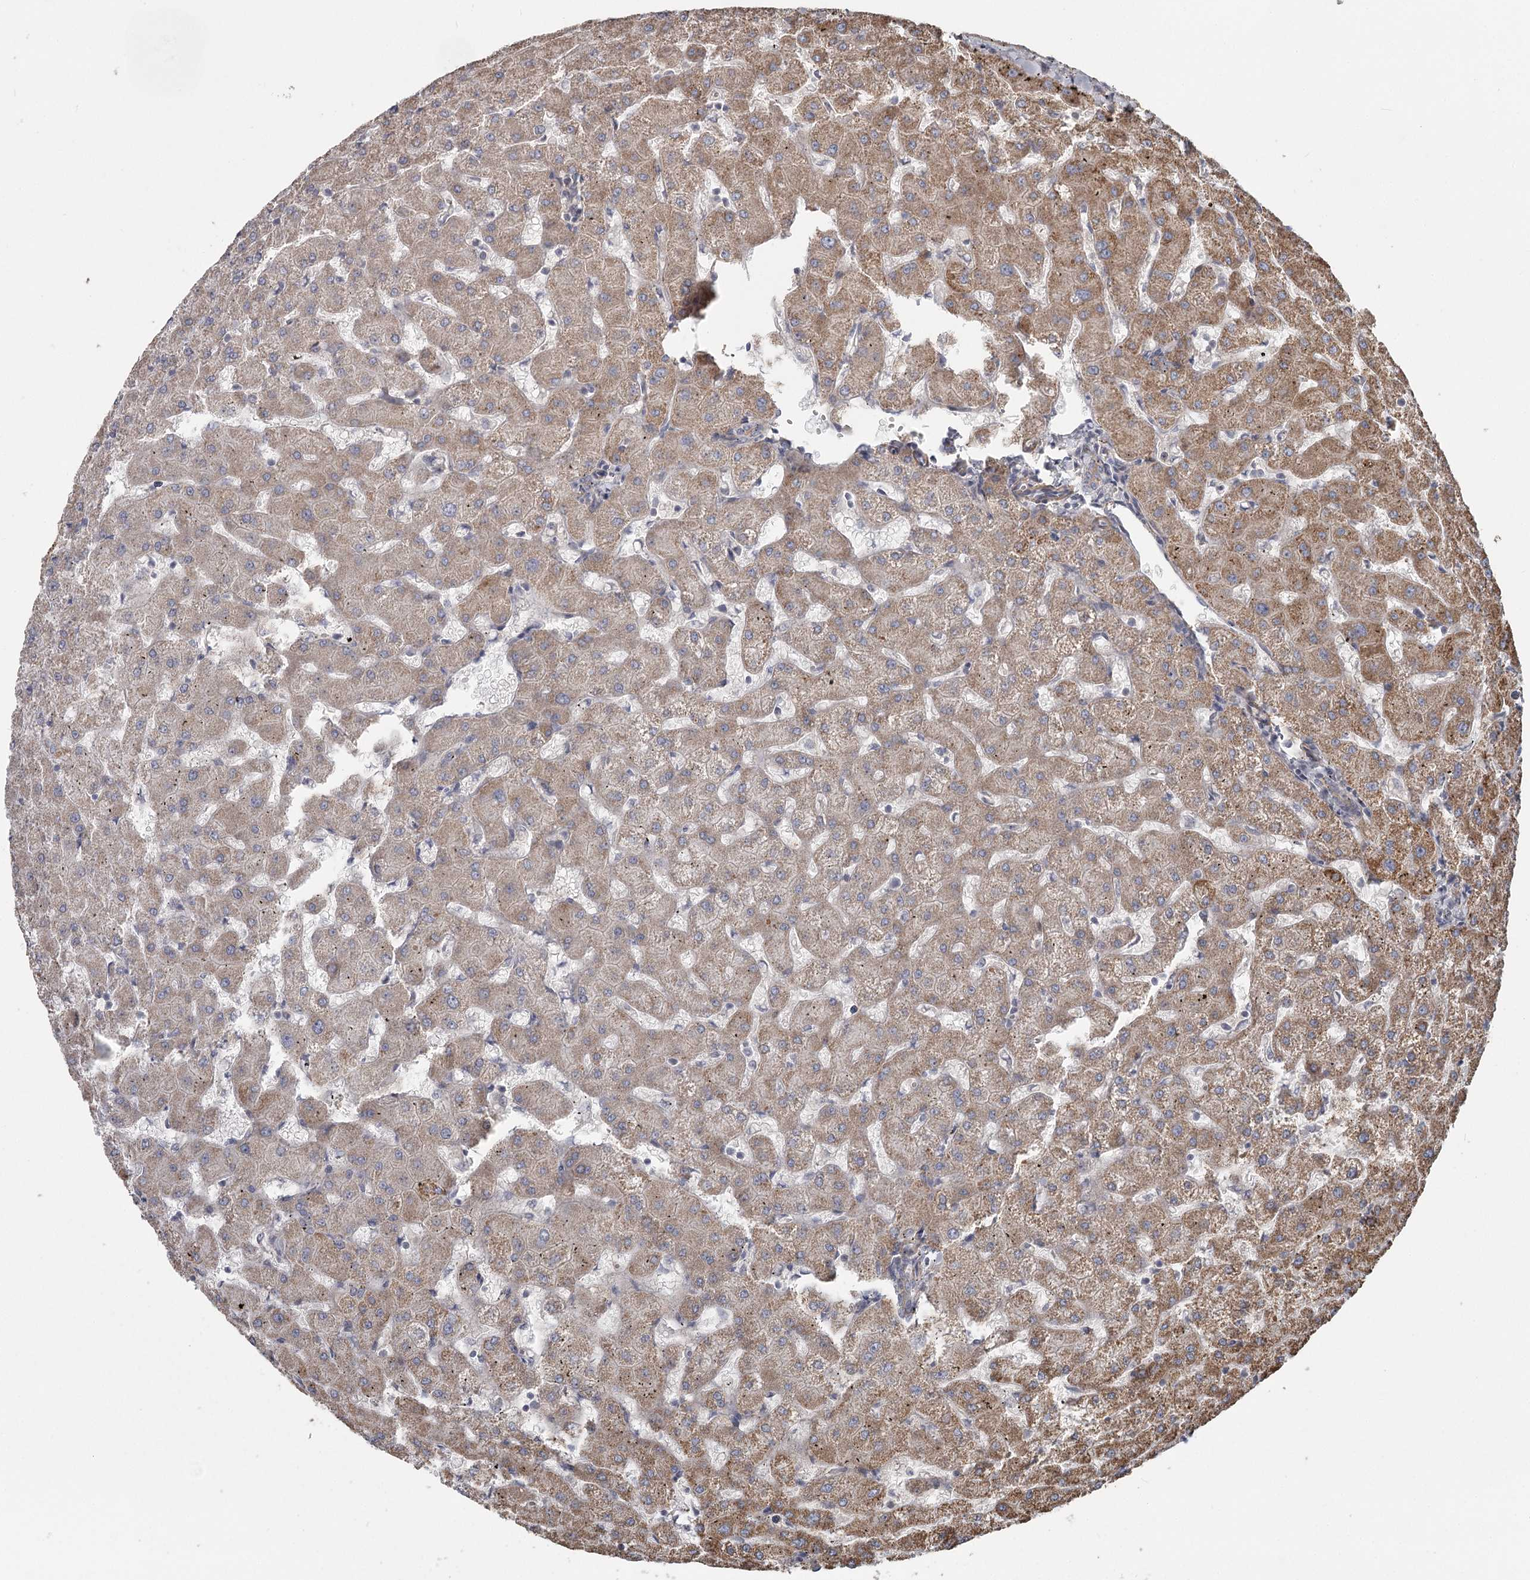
{"staining": {"intensity": "negative", "quantity": "none", "location": "none"}, "tissue": "liver", "cell_type": "Cholangiocytes", "image_type": "normal", "snomed": [{"axis": "morphology", "description": "Normal tissue, NOS"}, {"axis": "topography", "description": "Liver"}], "caption": "Protein analysis of unremarkable liver shows no significant positivity in cholangiocytes.", "gene": "DHRS9", "patient": {"sex": "female", "age": 63}}